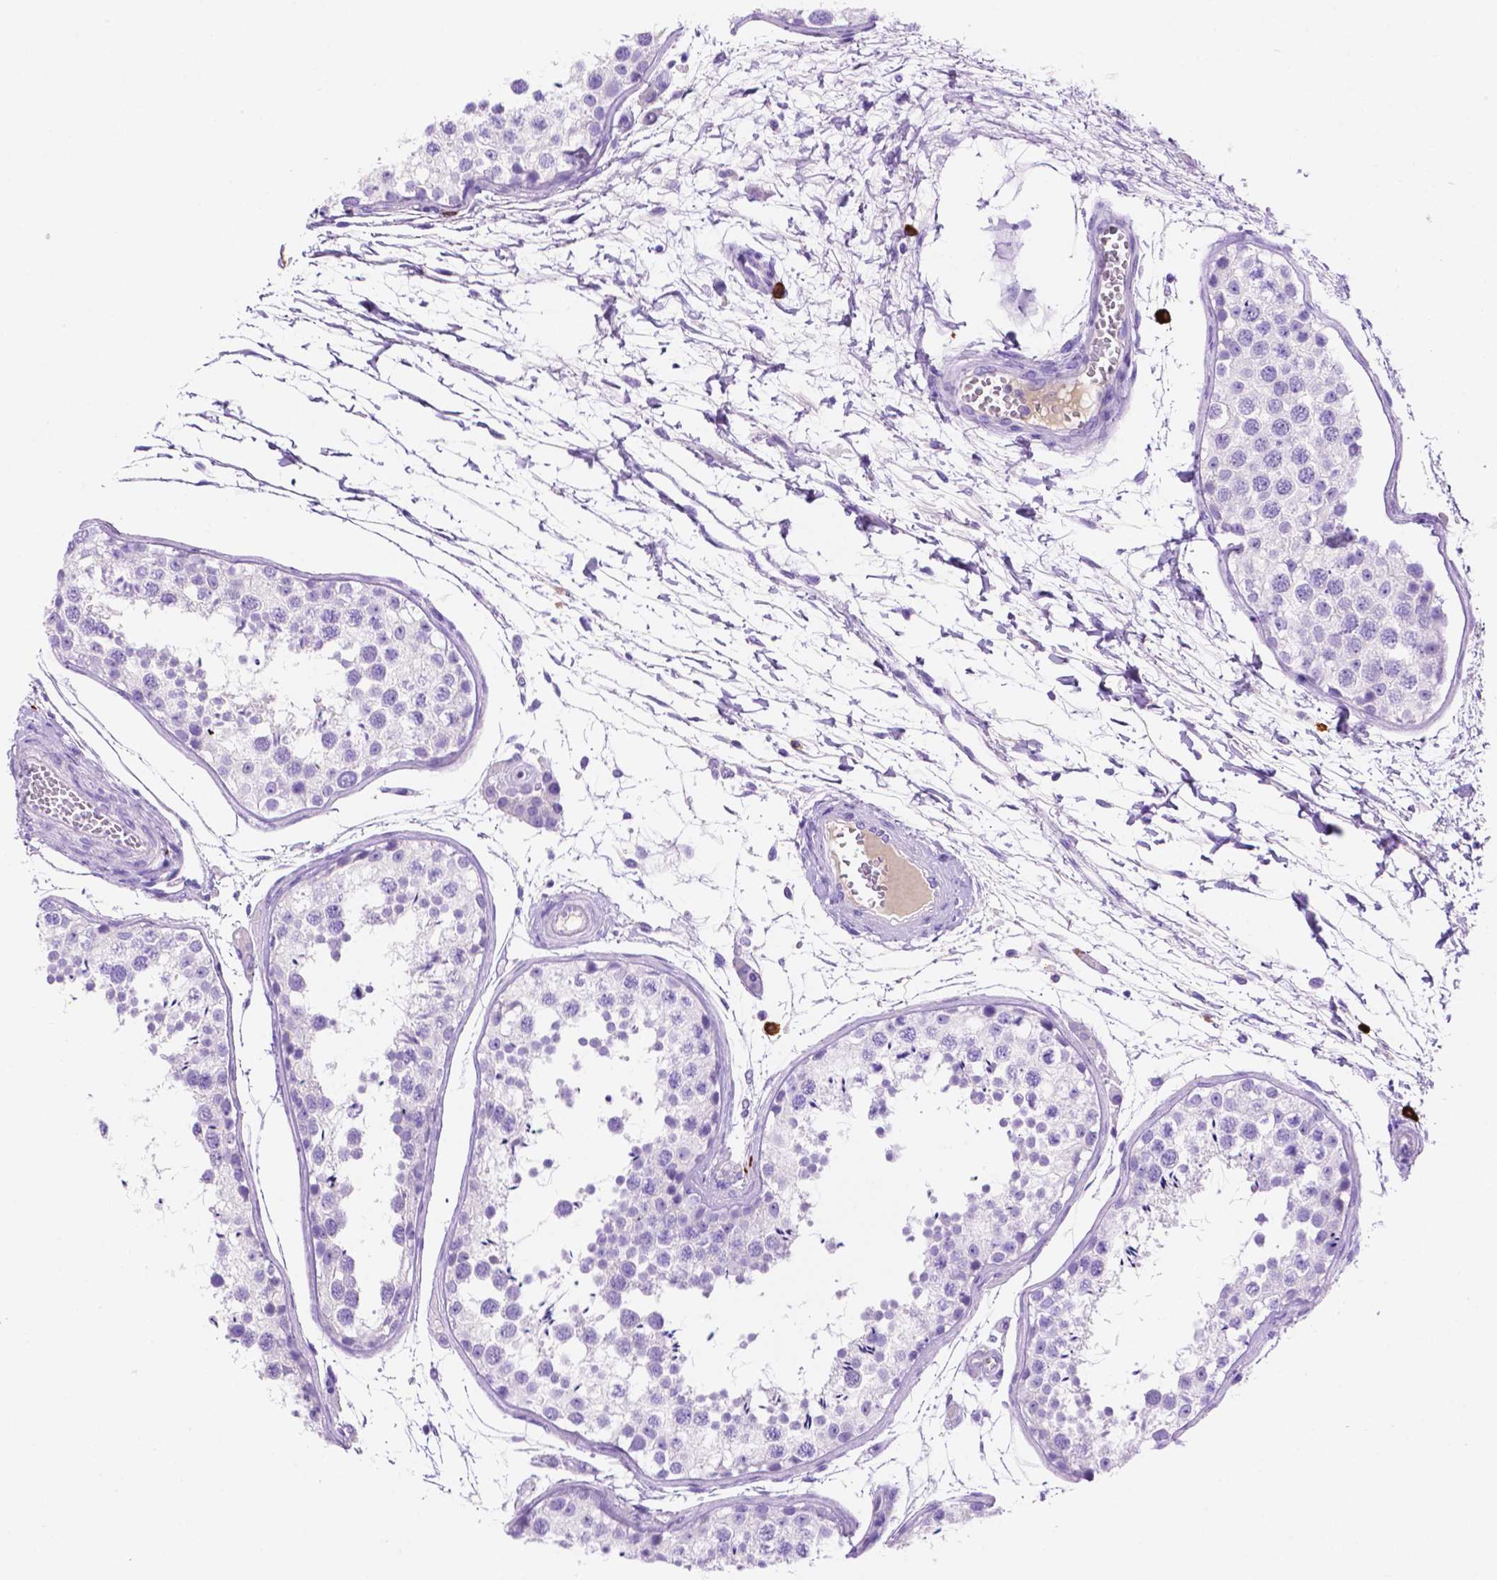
{"staining": {"intensity": "negative", "quantity": "none", "location": "none"}, "tissue": "testis", "cell_type": "Cells in seminiferous ducts", "image_type": "normal", "snomed": [{"axis": "morphology", "description": "Normal tissue, NOS"}, {"axis": "topography", "description": "Testis"}], "caption": "DAB (3,3'-diaminobenzidine) immunohistochemical staining of benign testis exhibits no significant positivity in cells in seminiferous ducts.", "gene": "FOXB2", "patient": {"sex": "male", "age": 29}}